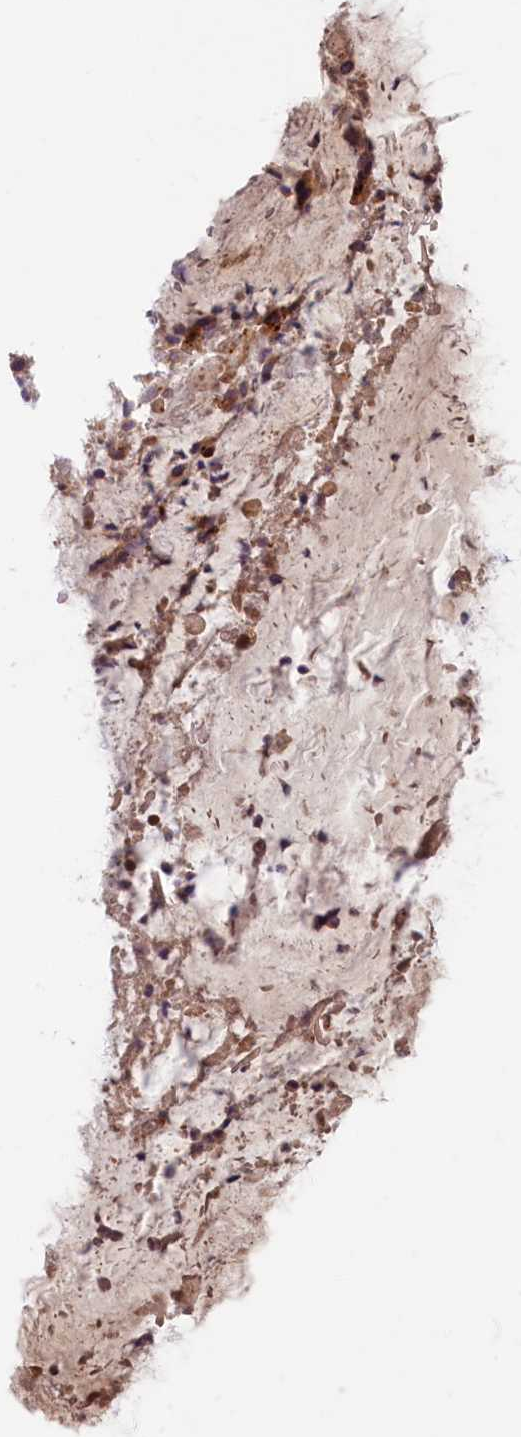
{"staining": {"intensity": "moderate", "quantity": "25%-75%", "location": "cytoplasmic/membranous,nuclear"}, "tissue": "adipose tissue", "cell_type": "Adipocytes", "image_type": "normal", "snomed": [{"axis": "morphology", "description": "Normal tissue, NOS"}, {"axis": "topography", "description": "Lymph node"}, {"axis": "topography", "description": "Cartilage tissue"}, {"axis": "topography", "description": "Bronchus"}], "caption": "The micrograph displays a brown stain indicating the presence of a protein in the cytoplasmic/membranous,nuclear of adipocytes in adipose tissue. The staining was performed using DAB (3,3'-diaminobenzidine) to visualize the protein expression in brown, while the nuclei were stained in blue with hematoxylin (Magnification: 20x).", "gene": "CHST12", "patient": {"sex": "male", "age": 63}}